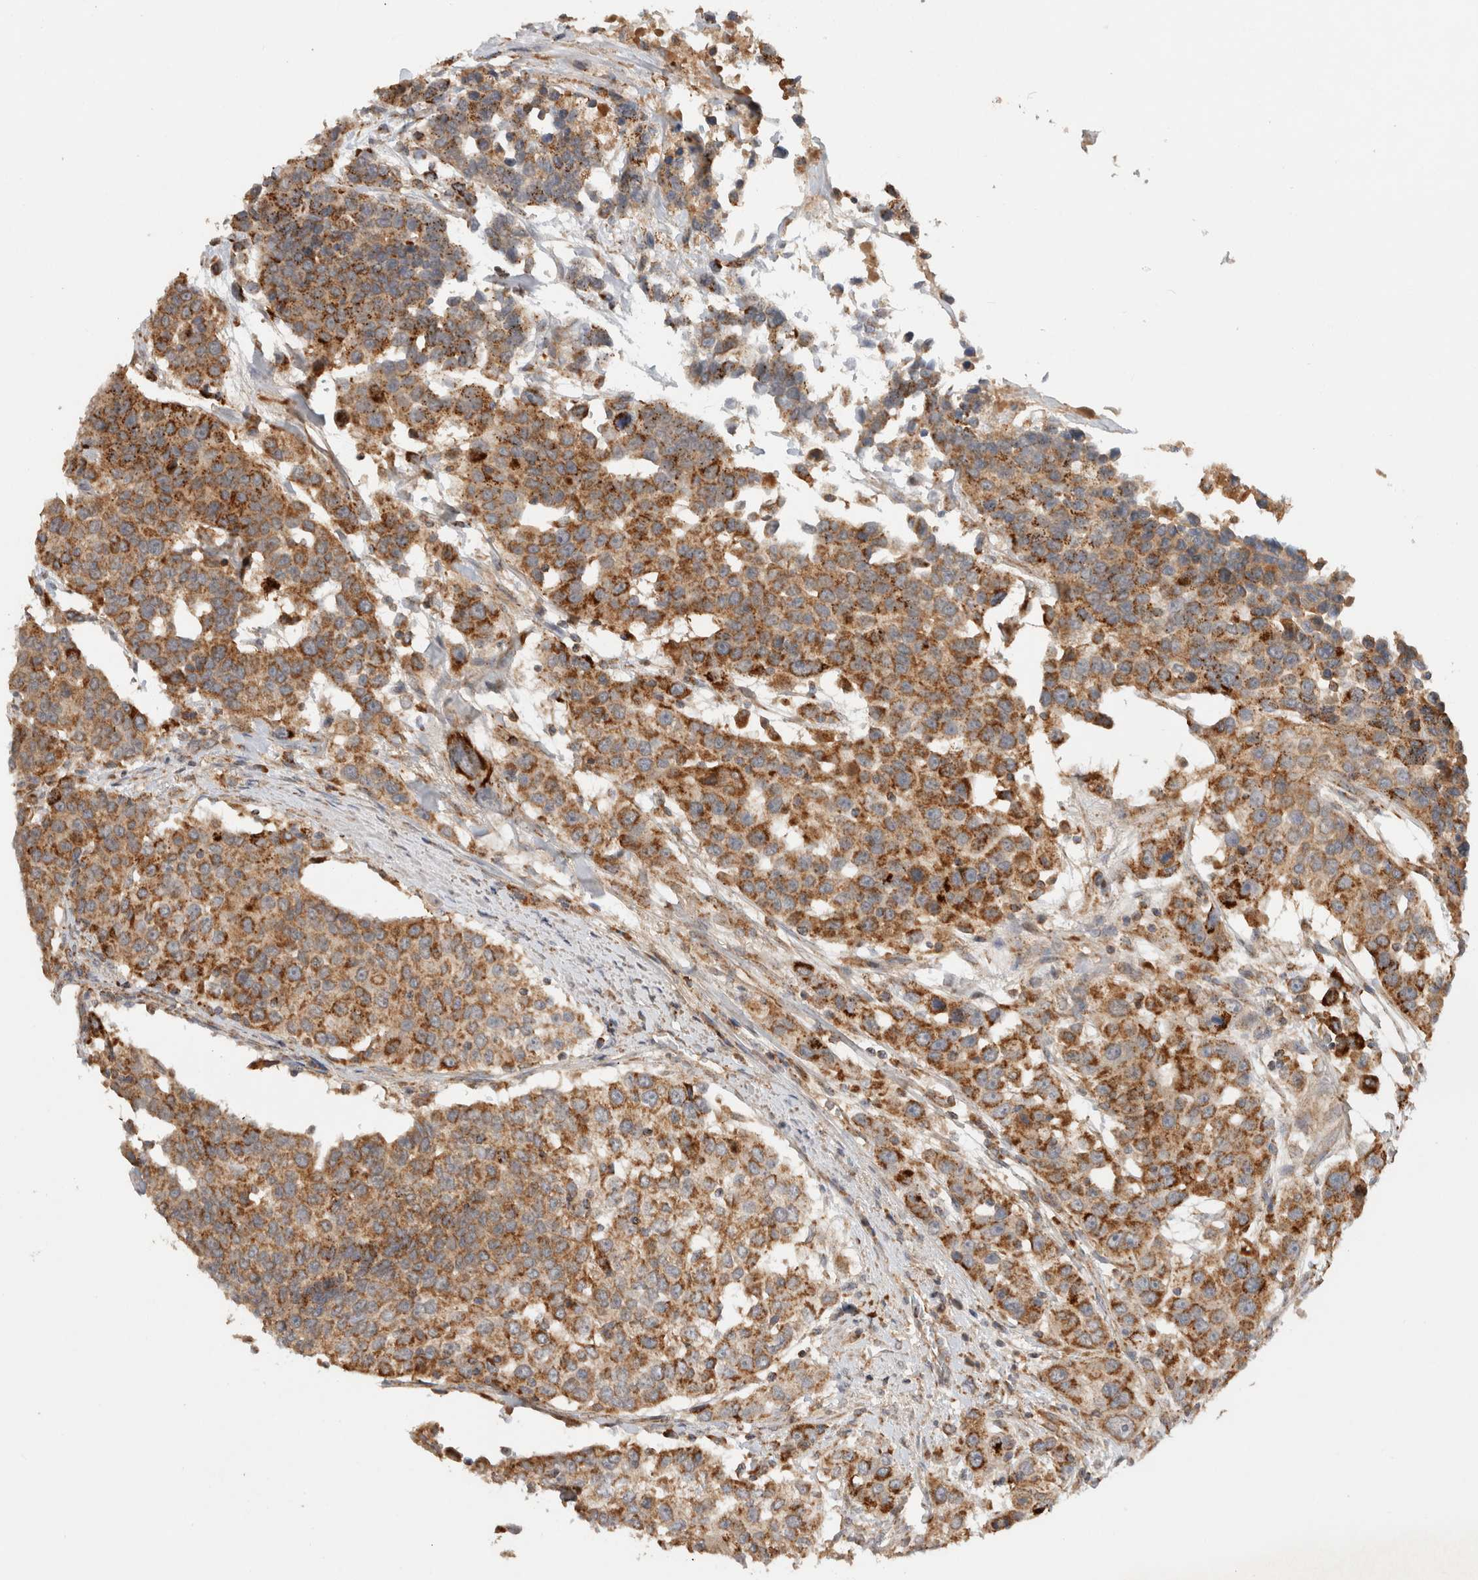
{"staining": {"intensity": "moderate", "quantity": ">75%", "location": "cytoplasmic/membranous"}, "tissue": "urothelial cancer", "cell_type": "Tumor cells", "image_type": "cancer", "snomed": [{"axis": "morphology", "description": "Urothelial carcinoma, High grade"}, {"axis": "topography", "description": "Urinary bladder"}], "caption": "Brown immunohistochemical staining in urothelial cancer displays moderate cytoplasmic/membranous expression in approximately >75% of tumor cells. Immunohistochemistry stains the protein in brown and the nuclei are stained blue.", "gene": "AMPD1", "patient": {"sex": "female", "age": 80}}